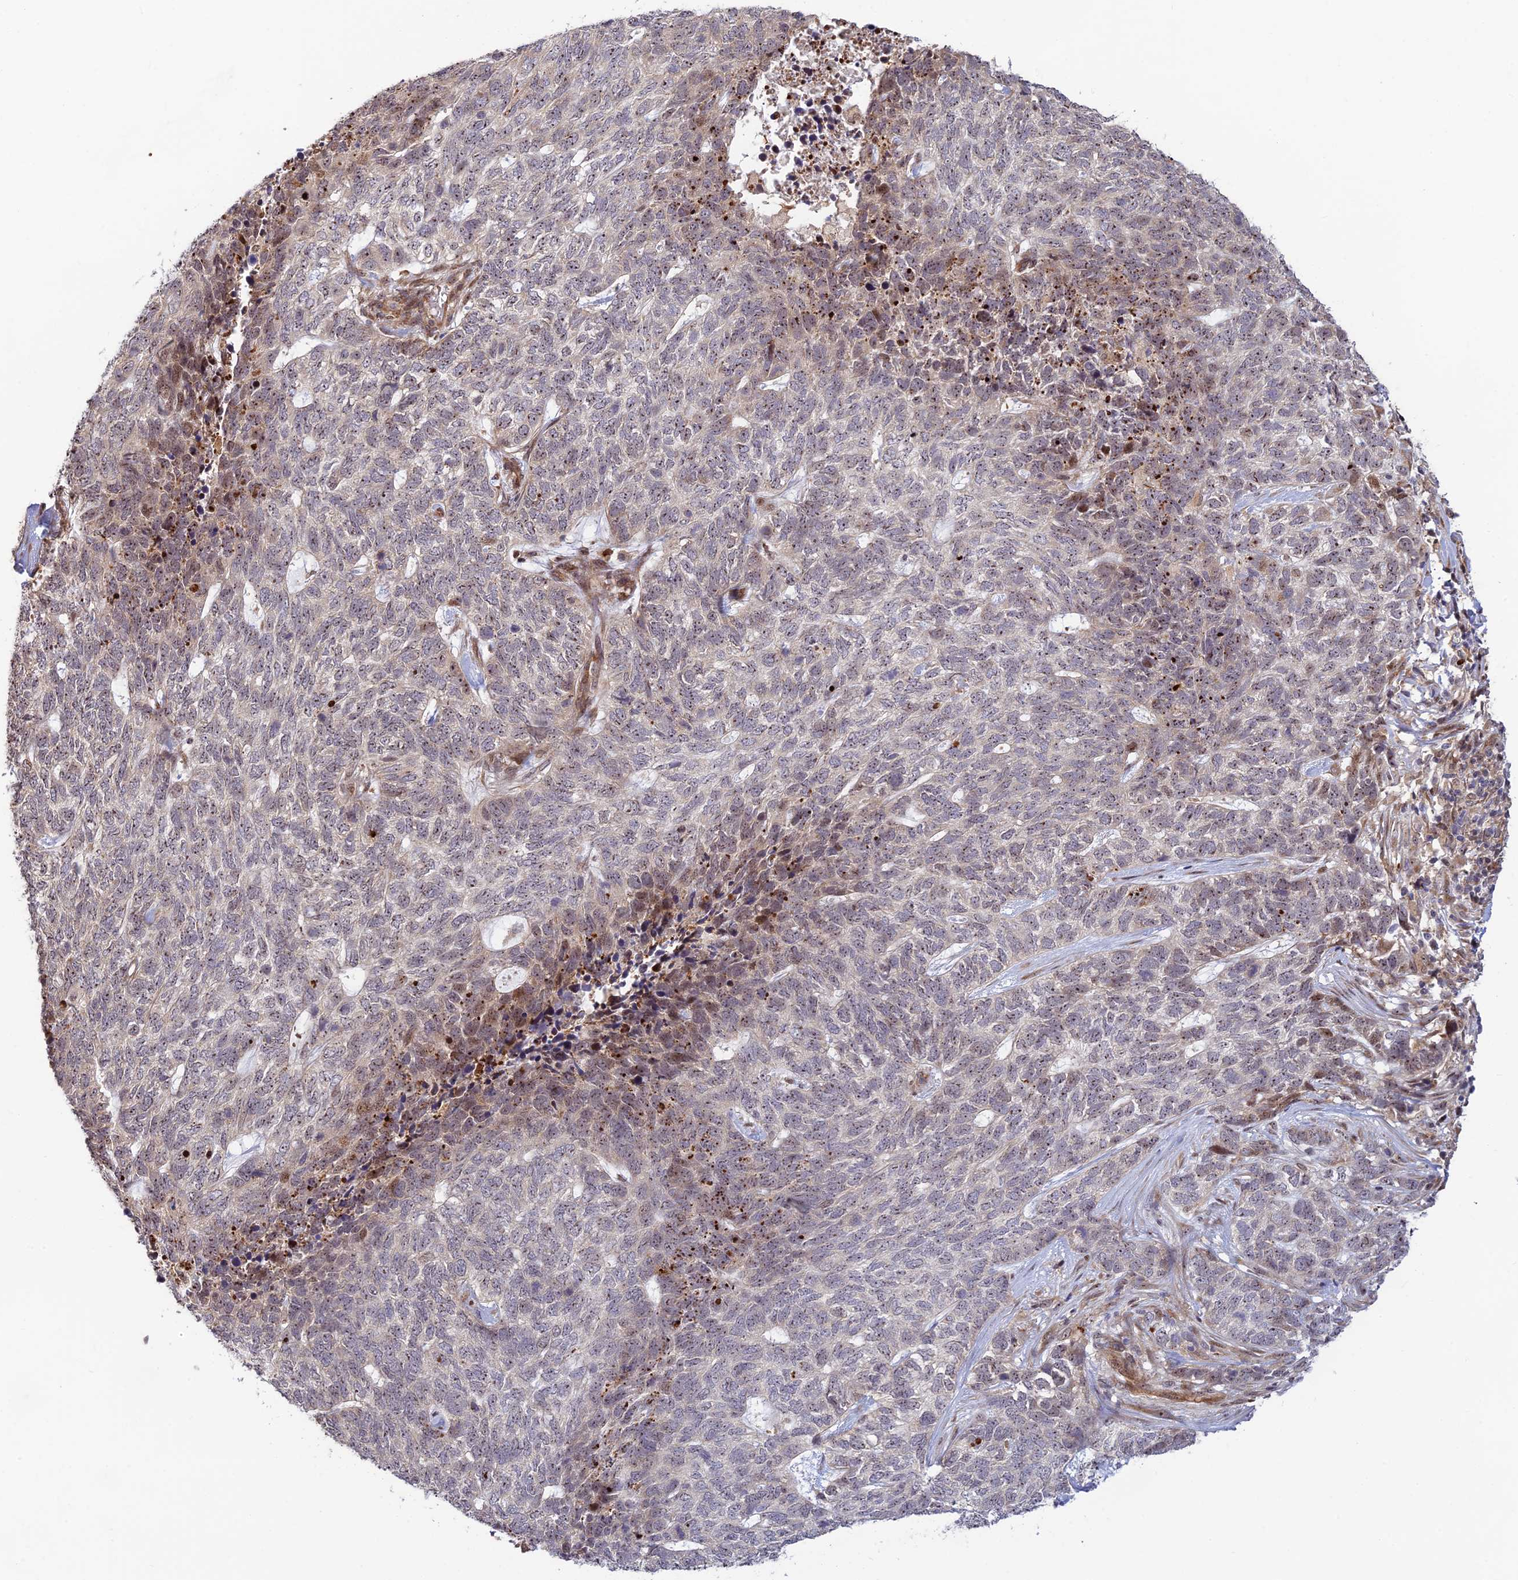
{"staining": {"intensity": "weak", "quantity": "<25%", "location": "cytoplasmic/membranous,nuclear"}, "tissue": "skin cancer", "cell_type": "Tumor cells", "image_type": "cancer", "snomed": [{"axis": "morphology", "description": "Basal cell carcinoma"}, {"axis": "topography", "description": "Skin"}], "caption": "DAB (3,3'-diaminobenzidine) immunohistochemical staining of skin cancer (basal cell carcinoma) demonstrates no significant positivity in tumor cells. (DAB (3,3'-diaminobenzidine) immunohistochemistry visualized using brightfield microscopy, high magnification).", "gene": "UFSP2", "patient": {"sex": "female", "age": 65}}